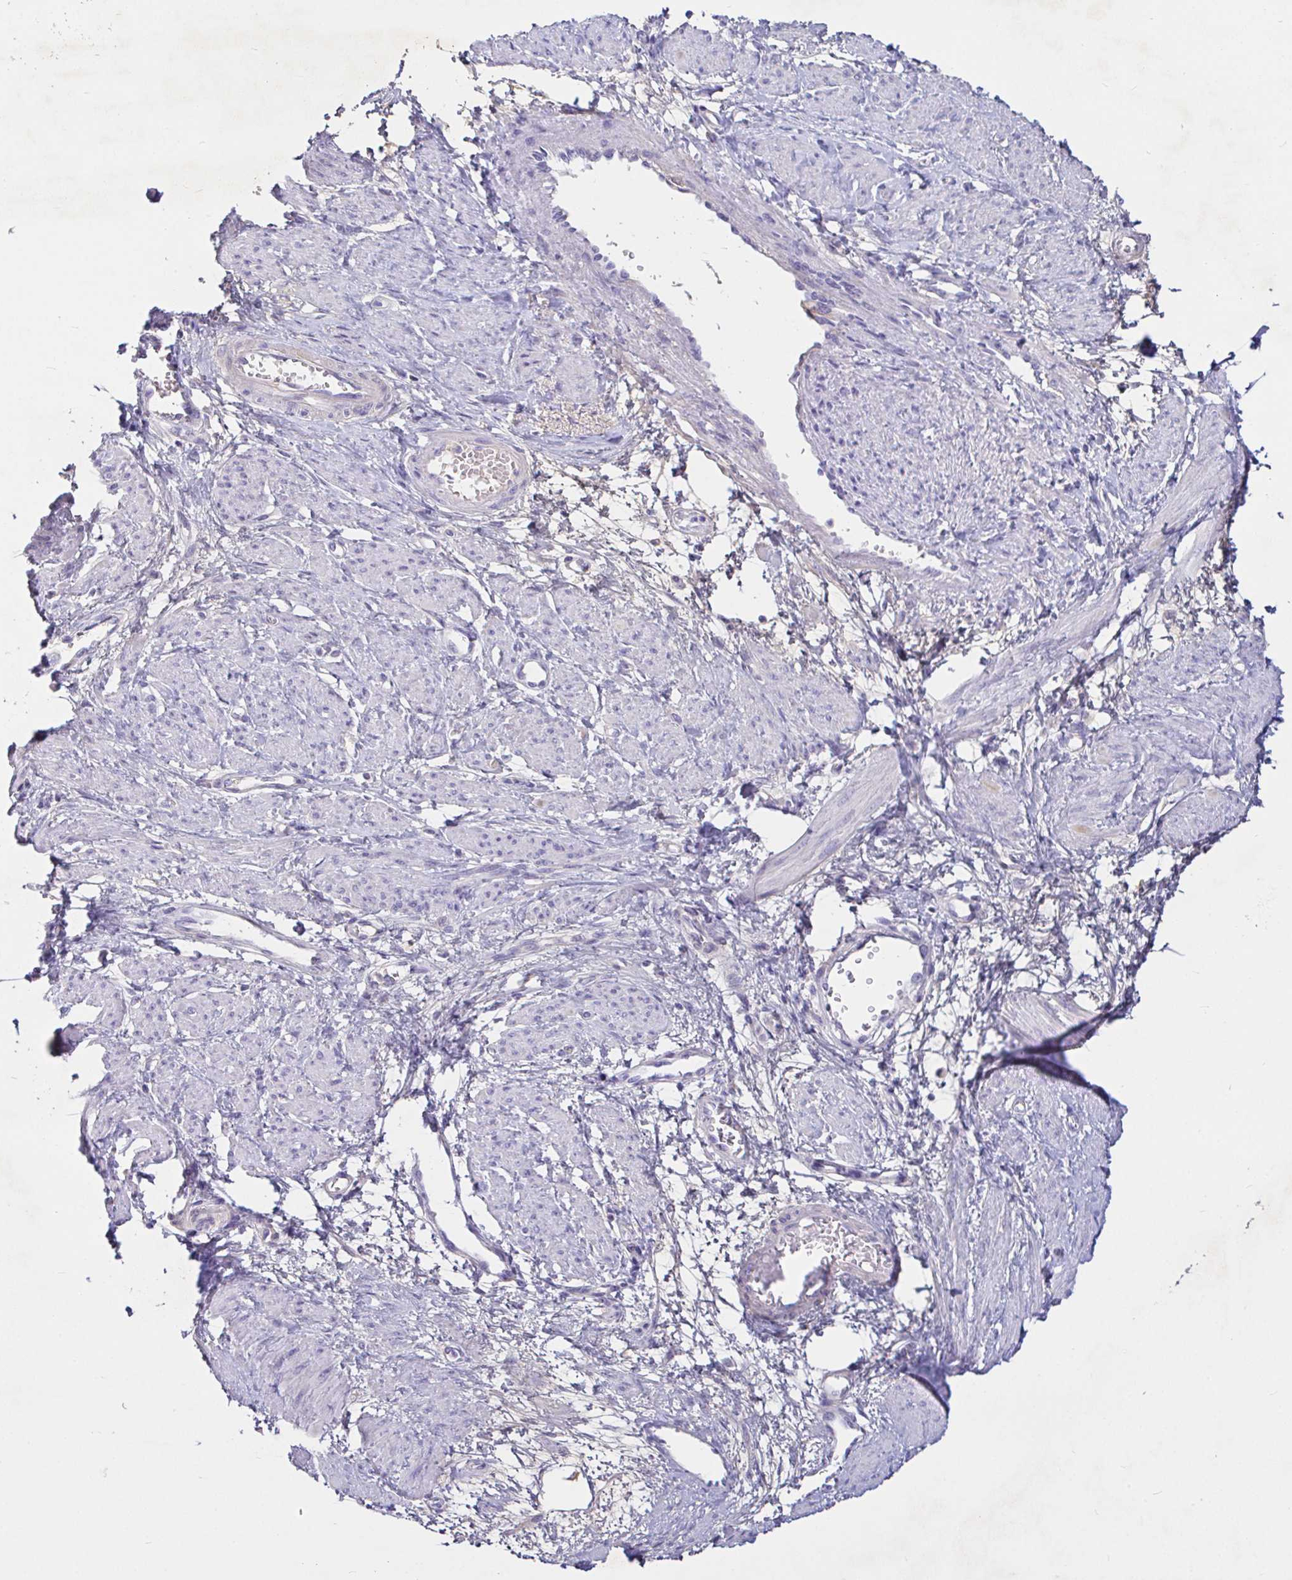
{"staining": {"intensity": "negative", "quantity": "none", "location": "none"}, "tissue": "smooth muscle", "cell_type": "Smooth muscle cells", "image_type": "normal", "snomed": [{"axis": "morphology", "description": "Normal tissue, NOS"}, {"axis": "topography", "description": "Smooth muscle"}, {"axis": "topography", "description": "Uterus"}], "caption": "An immunohistochemistry (IHC) micrograph of normal smooth muscle is shown. There is no staining in smooth muscle cells of smooth muscle. (Stains: DAB IHC with hematoxylin counter stain, Microscopy: brightfield microscopy at high magnification).", "gene": "SAA2", "patient": {"sex": "female", "age": 39}}